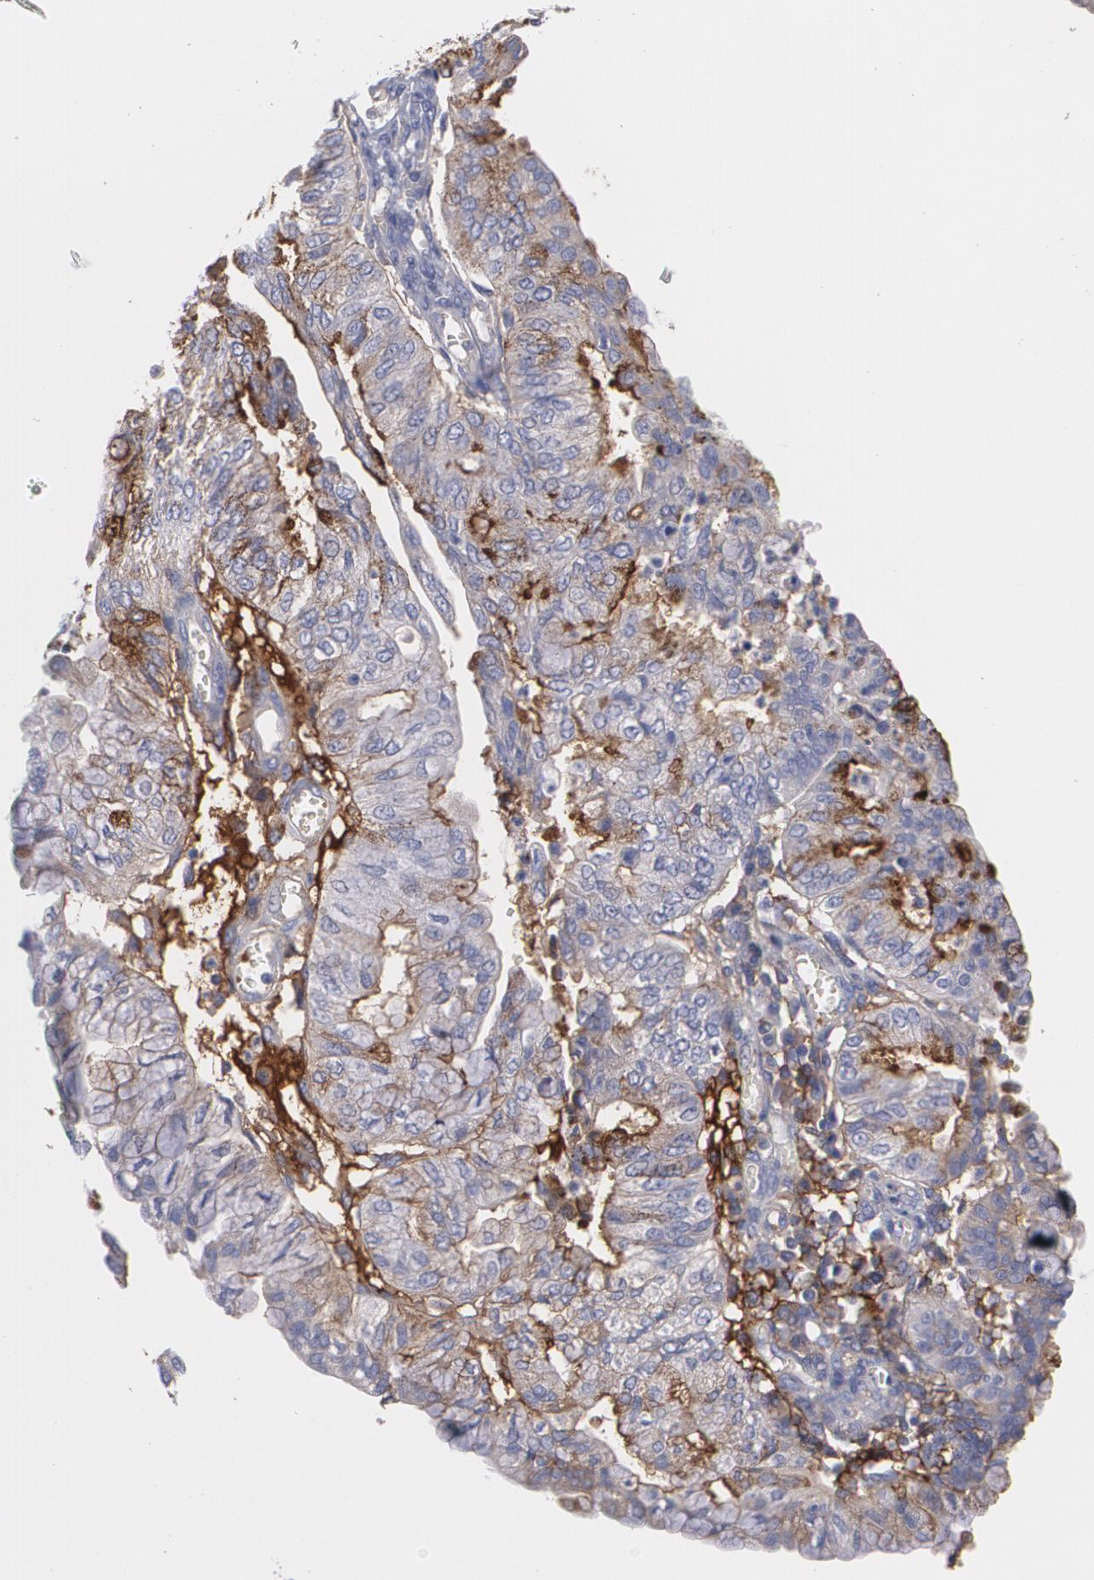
{"staining": {"intensity": "negative", "quantity": "none", "location": "none"}, "tissue": "endometrial cancer", "cell_type": "Tumor cells", "image_type": "cancer", "snomed": [{"axis": "morphology", "description": "Adenocarcinoma, NOS"}, {"axis": "topography", "description": "Endometrium"}], "caption": "Endometrial cancer (adenocarcinoma) was stained to show a protein in brown. There is no significant expression in tumor cells. (DAB immunohistochemistry with hematoxylin counter stain).", "gene": "FBLN1", "patient": {"sex": "female", "age": 59}}